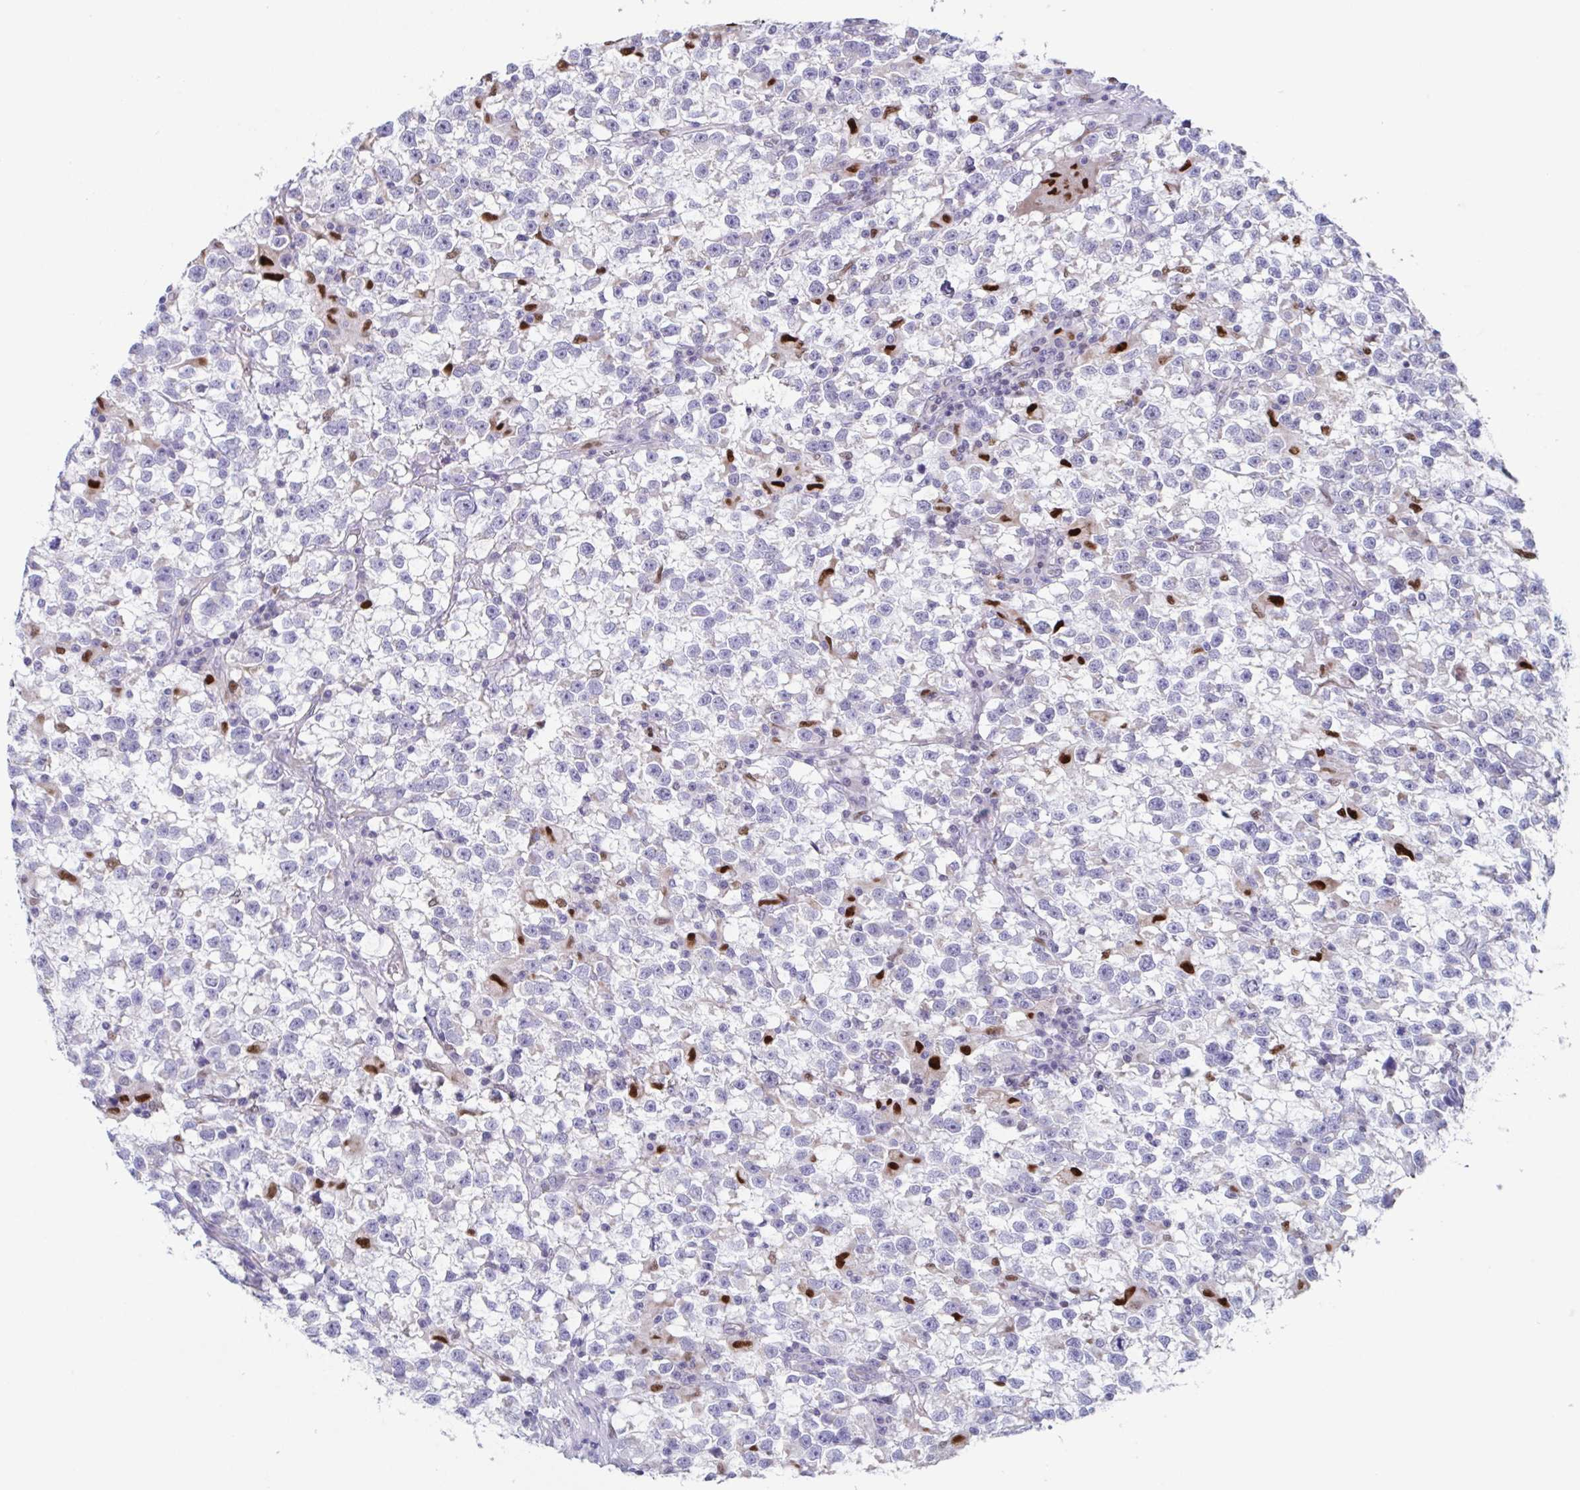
{"staining": {"intensity": "negative", "quantity": "none", "location": "none"}, "tissue": "testis cancer", "cell_type": "Tumor cells", "image_type": "cancer", "snomed": [{"axis": "morphology", "description": "Seminoma, NOS"}, {"axis": "topography", "description": "Testis"}], "caption": "IHC micrograph of human seminoma (testis) stained for a protein (brown), which demonstrates no expression in tumor cells.", "gene": "PBOV1", "patient": {"sex": "male", "age": 31}}